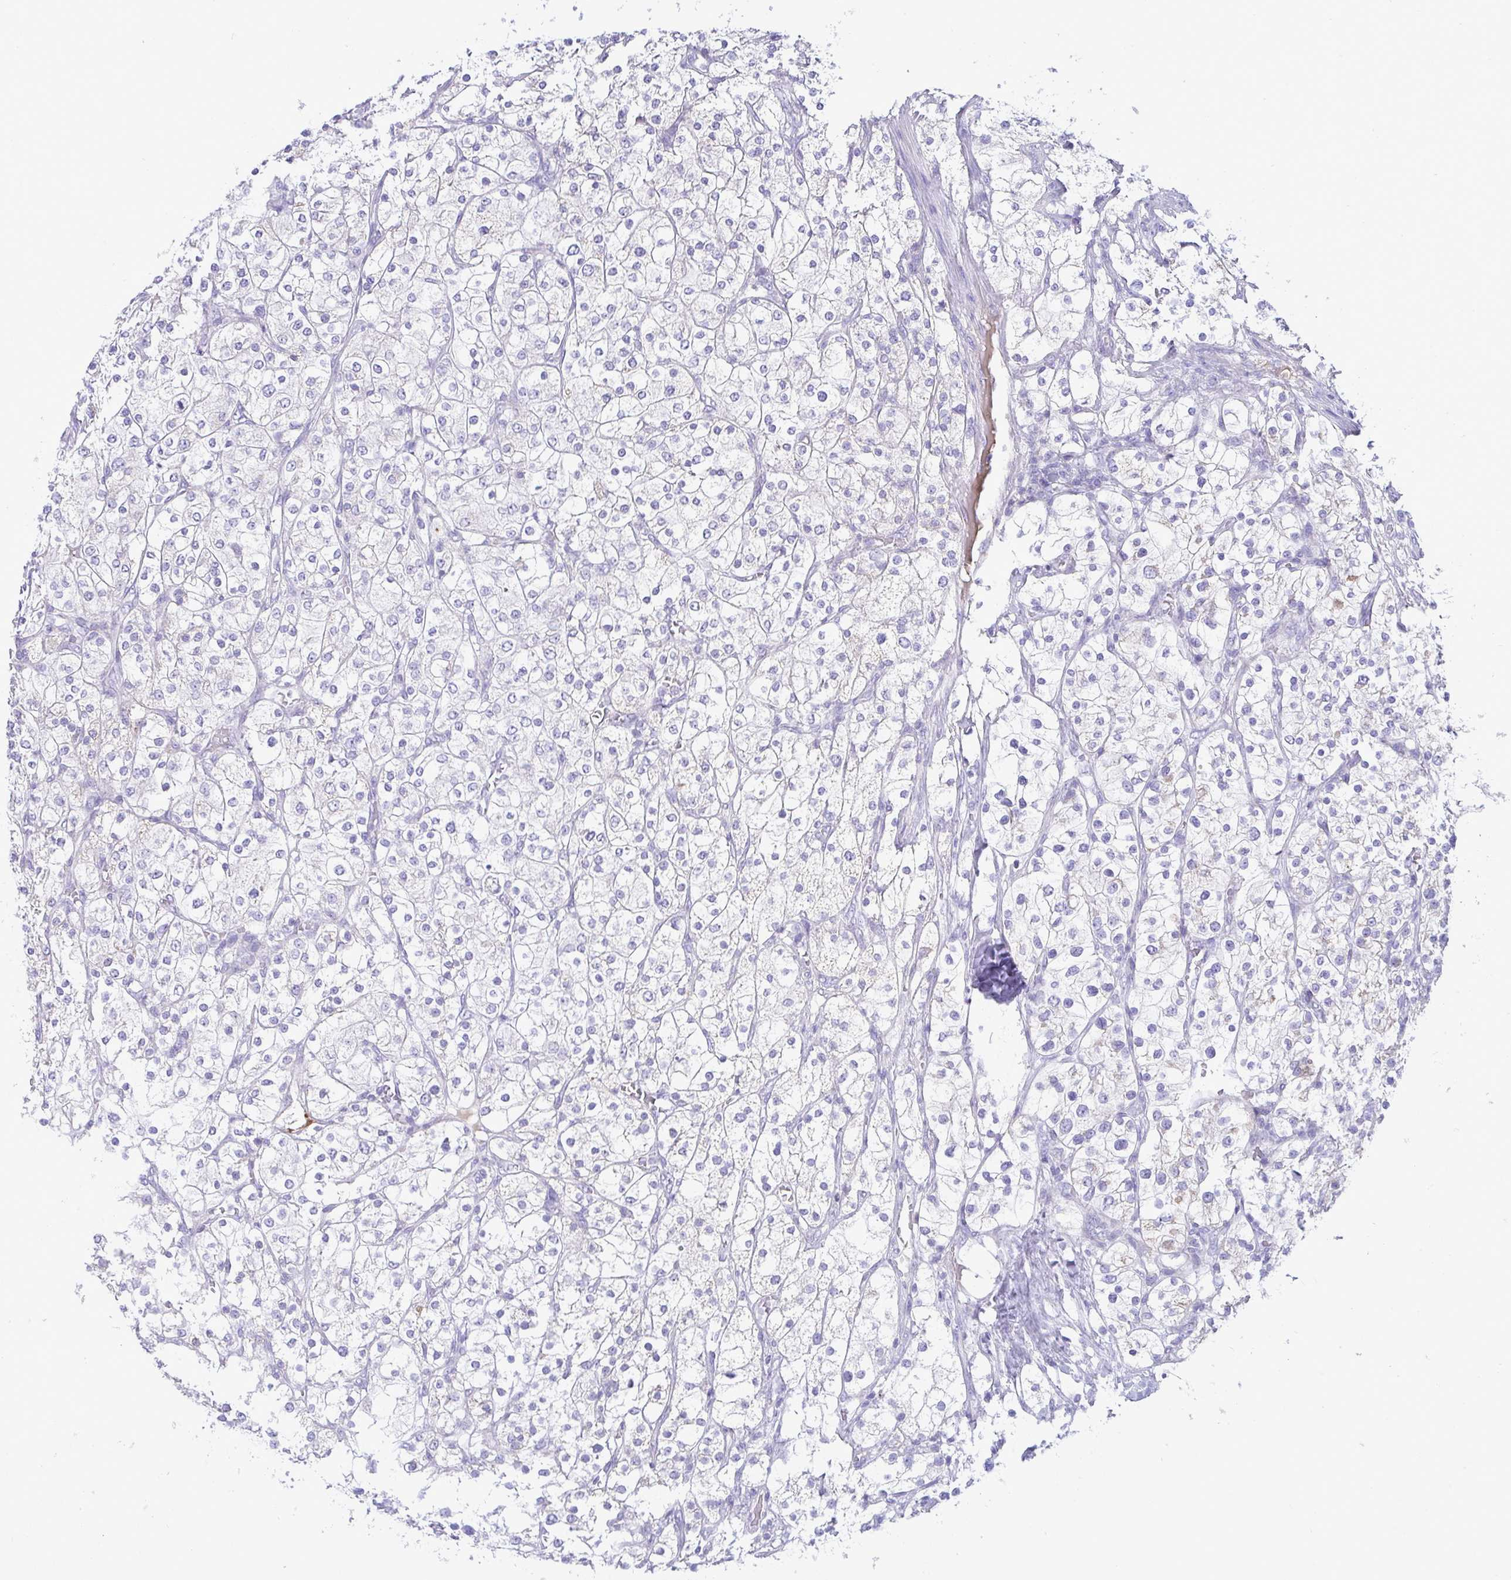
{"staining": {"intensity": "negative", "quantity": "none", "location": "none"}, "tissue": "renal cancer", "cell_type": "Tumor cells", "image_type": "cancer", "snomed": [{"axis": "morphology", "description": "Adenocarcinoma, NOS"}, {"axis": "topography", "description": "Kidney"}], "caption": "Immunohistochemical staining of renal cancer (adenocarcinoma) exhibits no significant staining in tumor cells.", "gene": "PLA2G12B", "patient": {"sex": "male", "age": 80}}